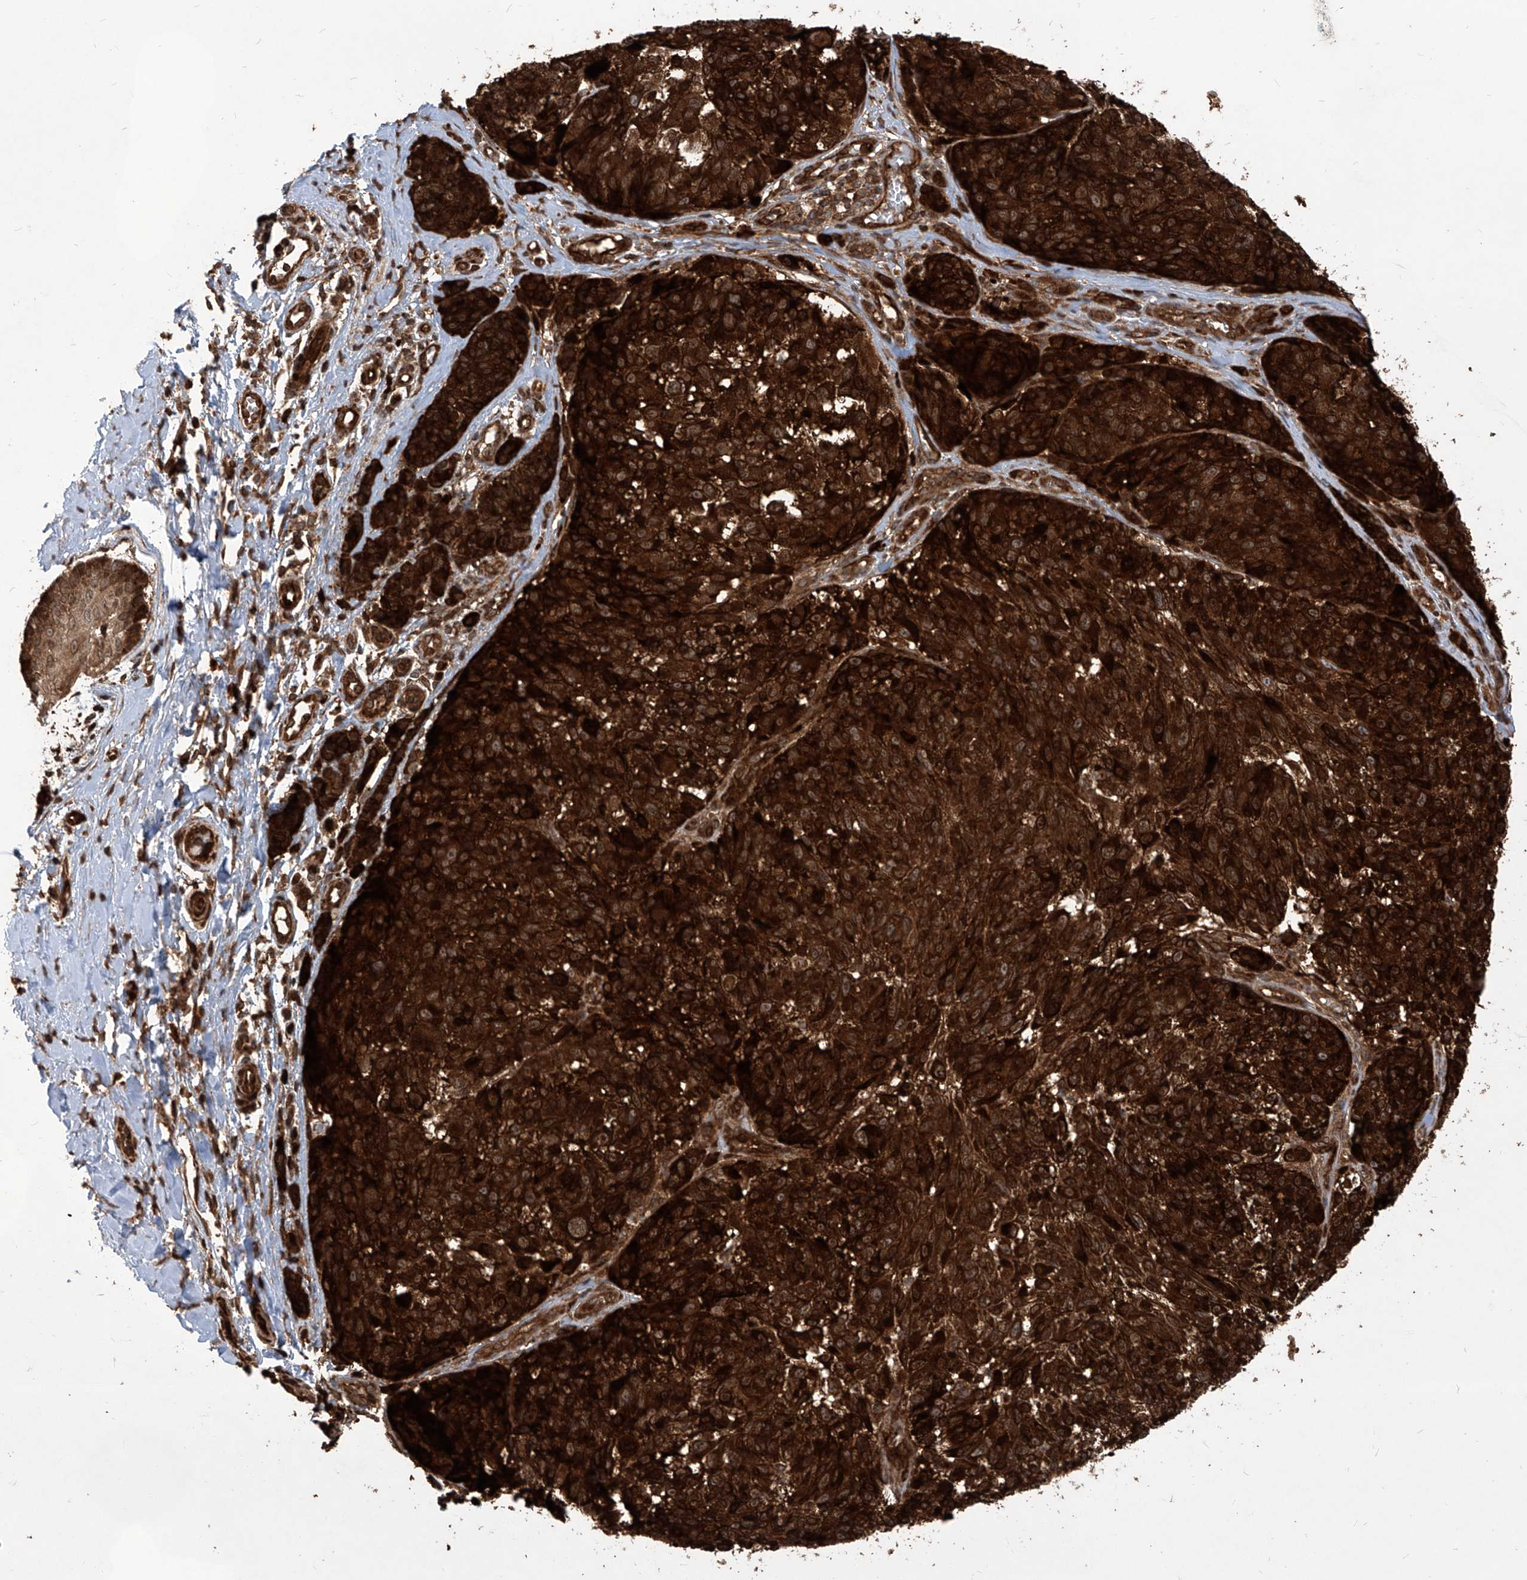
{"staining": {"intensity": "strong", "quantity": ">75%", "location": "cytoplasmic/membranous,nuclear"}, "tissue": "melanoma", "cell_type": "Tumor cells", "image_type": "cancer", "snomed": [{"axis": "morphology", "description": "Malignant melanoma, NOS"}, {"axis": "topography", "description": "Skin"}], "caption": "Immunohistochemical staining of melanoma displays high levels of strong cytoplasmic/membranous and nuclear positivity in about >75% of tumor cells. (DAB = brown stain, brightfield microscopy at high magnification).", "gene": "MAGED2", "patient": {"sex": "male", "age": 83}}